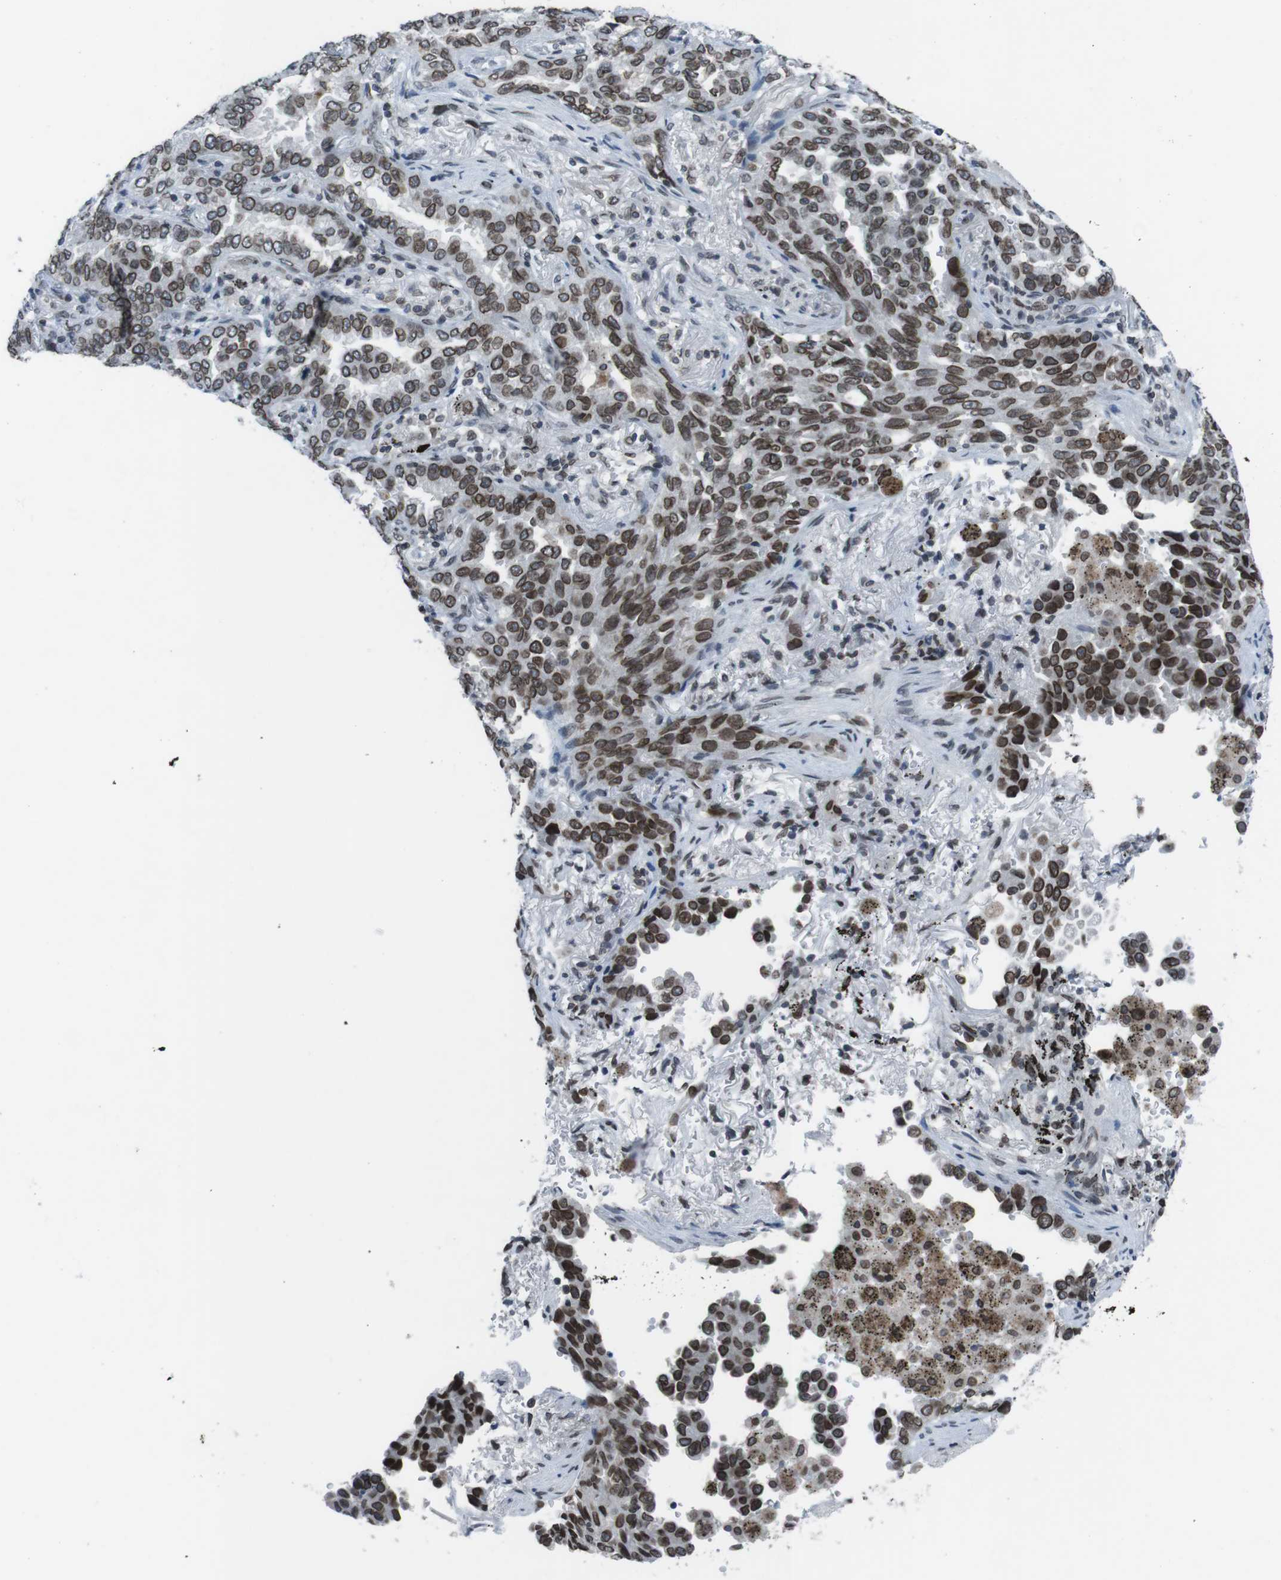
{"staining": {"intensity": "moderate", "quantity": ">75%", "location": "cytoplasmic/membranous,nuclear"}, "tissue": "lung cancer", "cell_type": "Tumor cells", "image_type": "cancer", "snomed": [{"axis": "morphology", "description": "Normal tissue, NOS"}, {"axis": "morphology", "description": "Adenocarcinoma, NOS"}, {"axis": "topography", "description": "Lung"}], "caption": "A high-resolution photomicrograph shows IHC staining of lung cancer, which exhibits moderate cytoplasmic/membranous and nuclear positivity in approximately >75% of tumor cells.", "gene": "MAD1L1", "patient": {"sex": "male", "age": 59}}